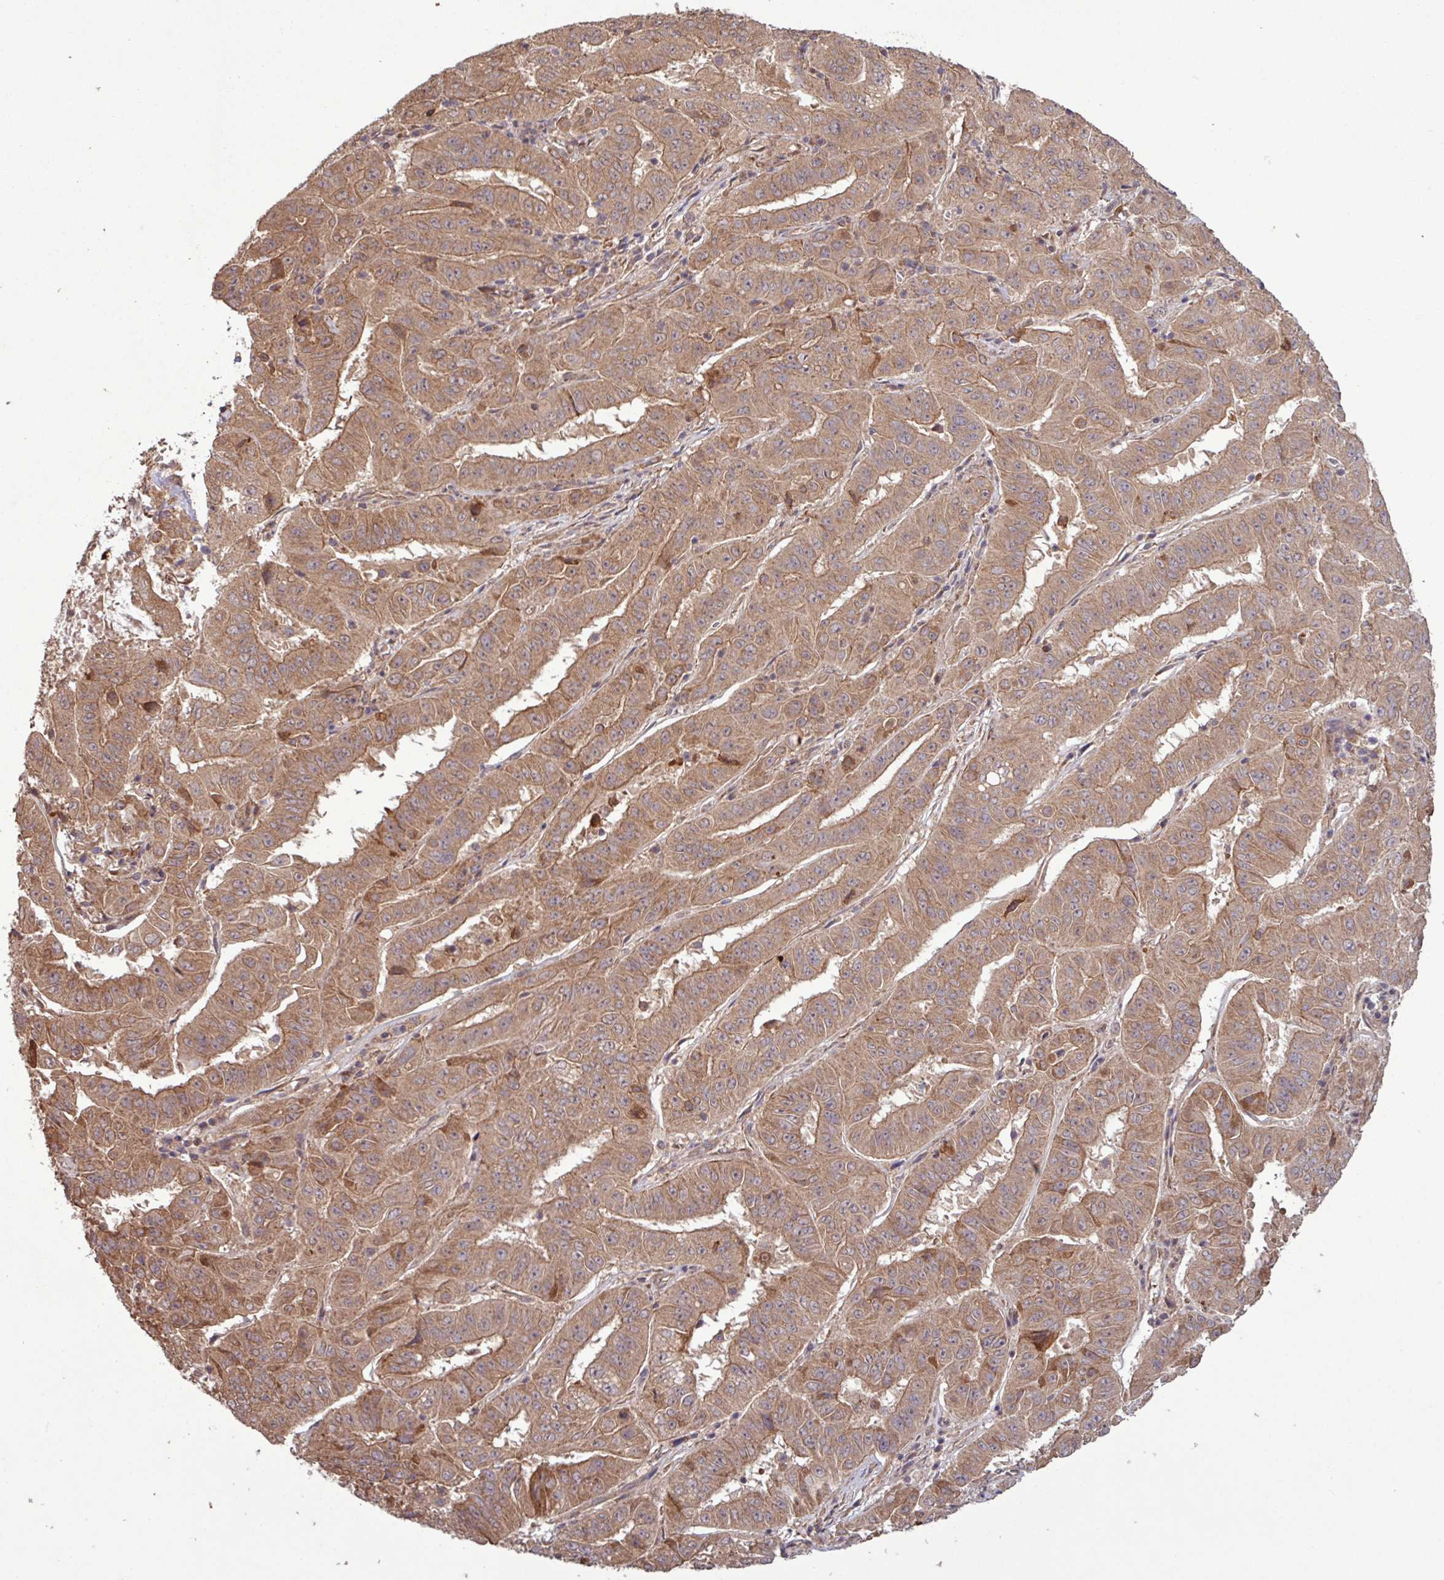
{"staining": {"intensity": "moderate", "quantity": ">75%", "location": "cytoplasmic/membranous"}, "tissue": "pancreatic cancer", "cell_type": "Tumor cells", "image_type": "cancer", "snomed": [{"axis": "morphology", "description": "Adenocarcinoma, NOS"}, {"axis": "topography", "description": "Pancreas"}], "caption": "IHC photomicrograph of human adenocarcinoma (pancreatic) stained for a protein (brown), which displays medium levels of moderate cytoplasmic/membranous staining in about >75% of tumor cells.", "gene": "TRABD2A", "patient": {"sex": "male", "age": 63}}